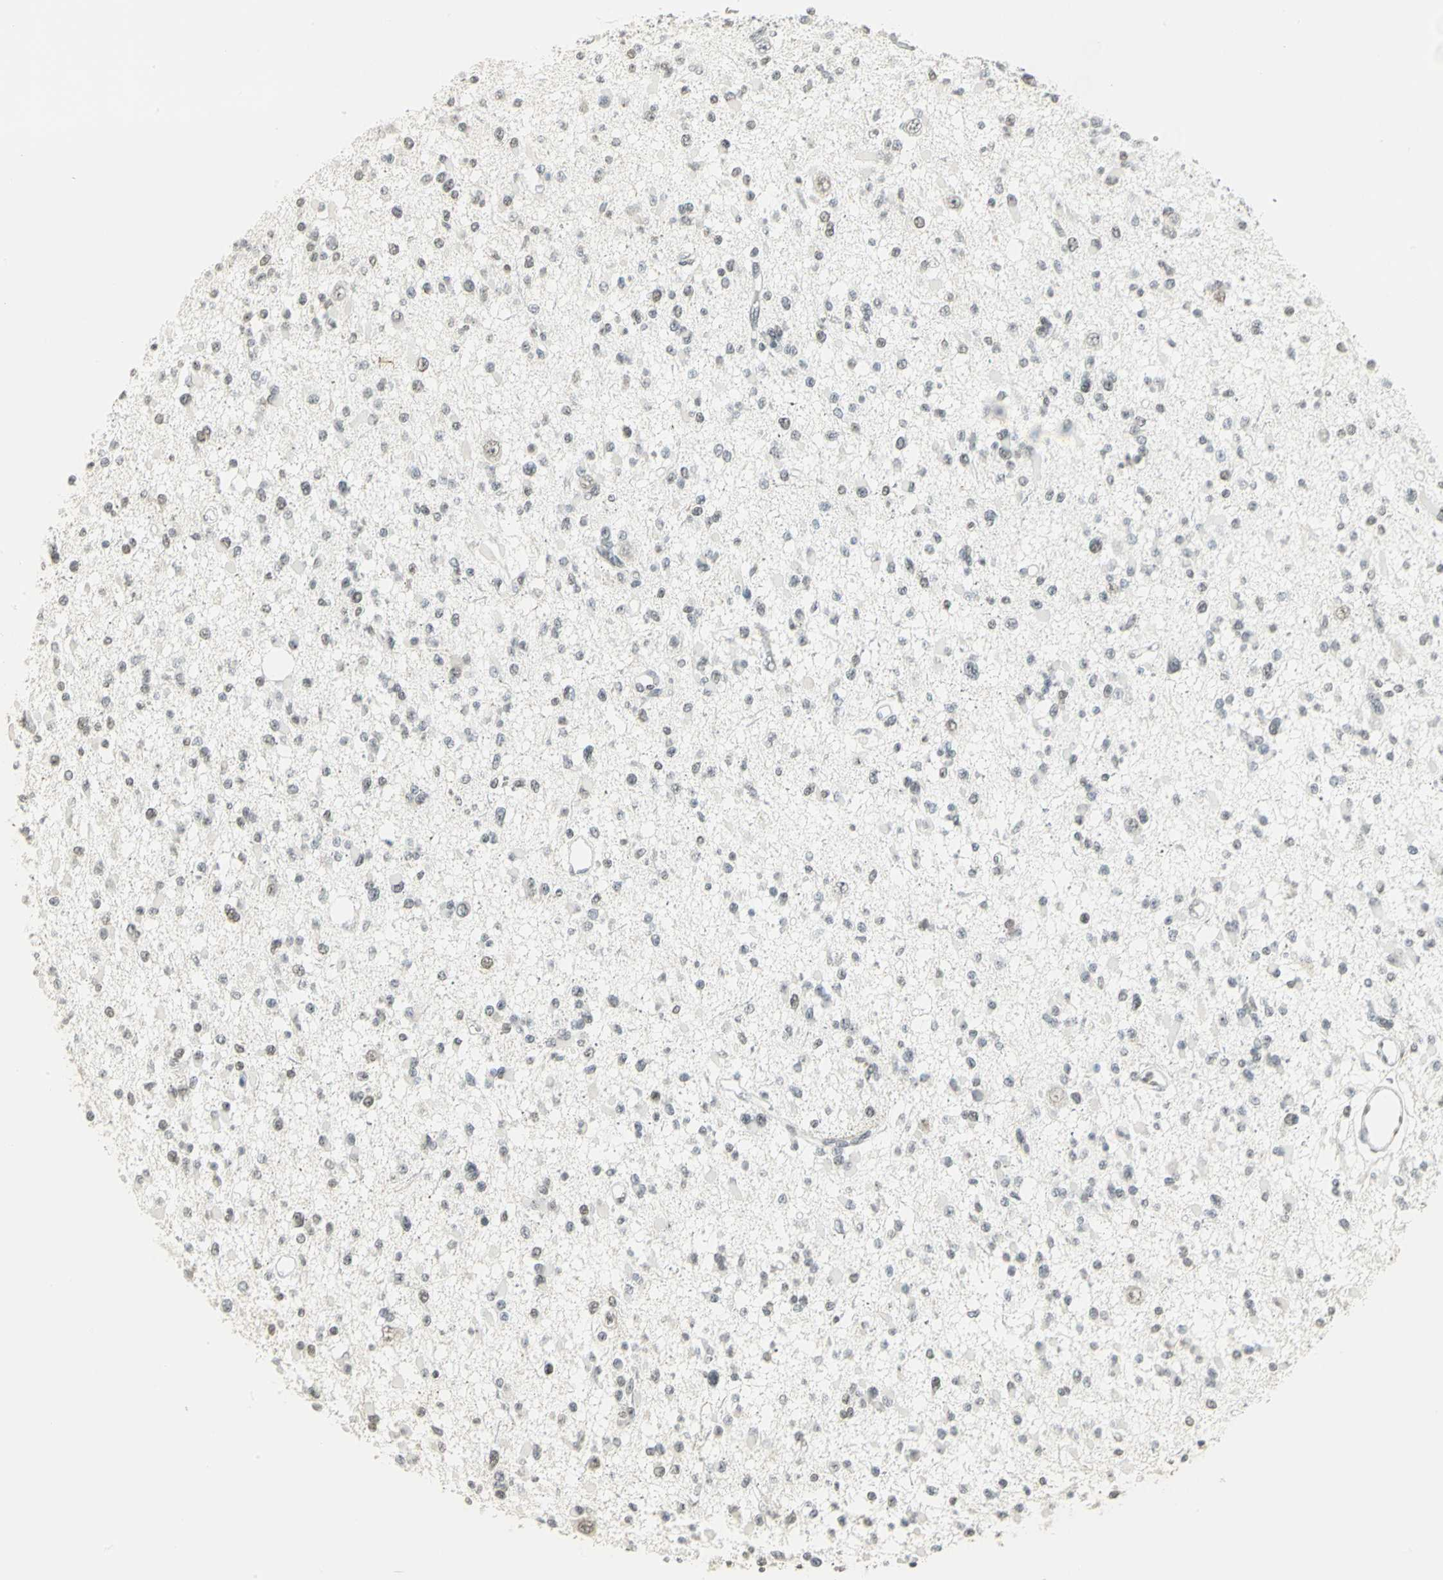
{"staining": {"intensity": "weak", "quantity": "25%-75%", "location": "nuclear"}, "tissue": "glioma", "cell_type": "Tumor cells", "image_type": "cancer", "snomed": [{"axis": "morphology", "description": "Glioma, malignant, Low grade"}, {"axis": "topography", "description": "Brain"}], "caption": "Malignant glioma (low-grade) stained for a protein (brown) reveals weak nuclear positive expression in approximately 25%-75% of tumor cells.", "gene": "CBX3", "patient": {"sex": "female", "age": 22}}